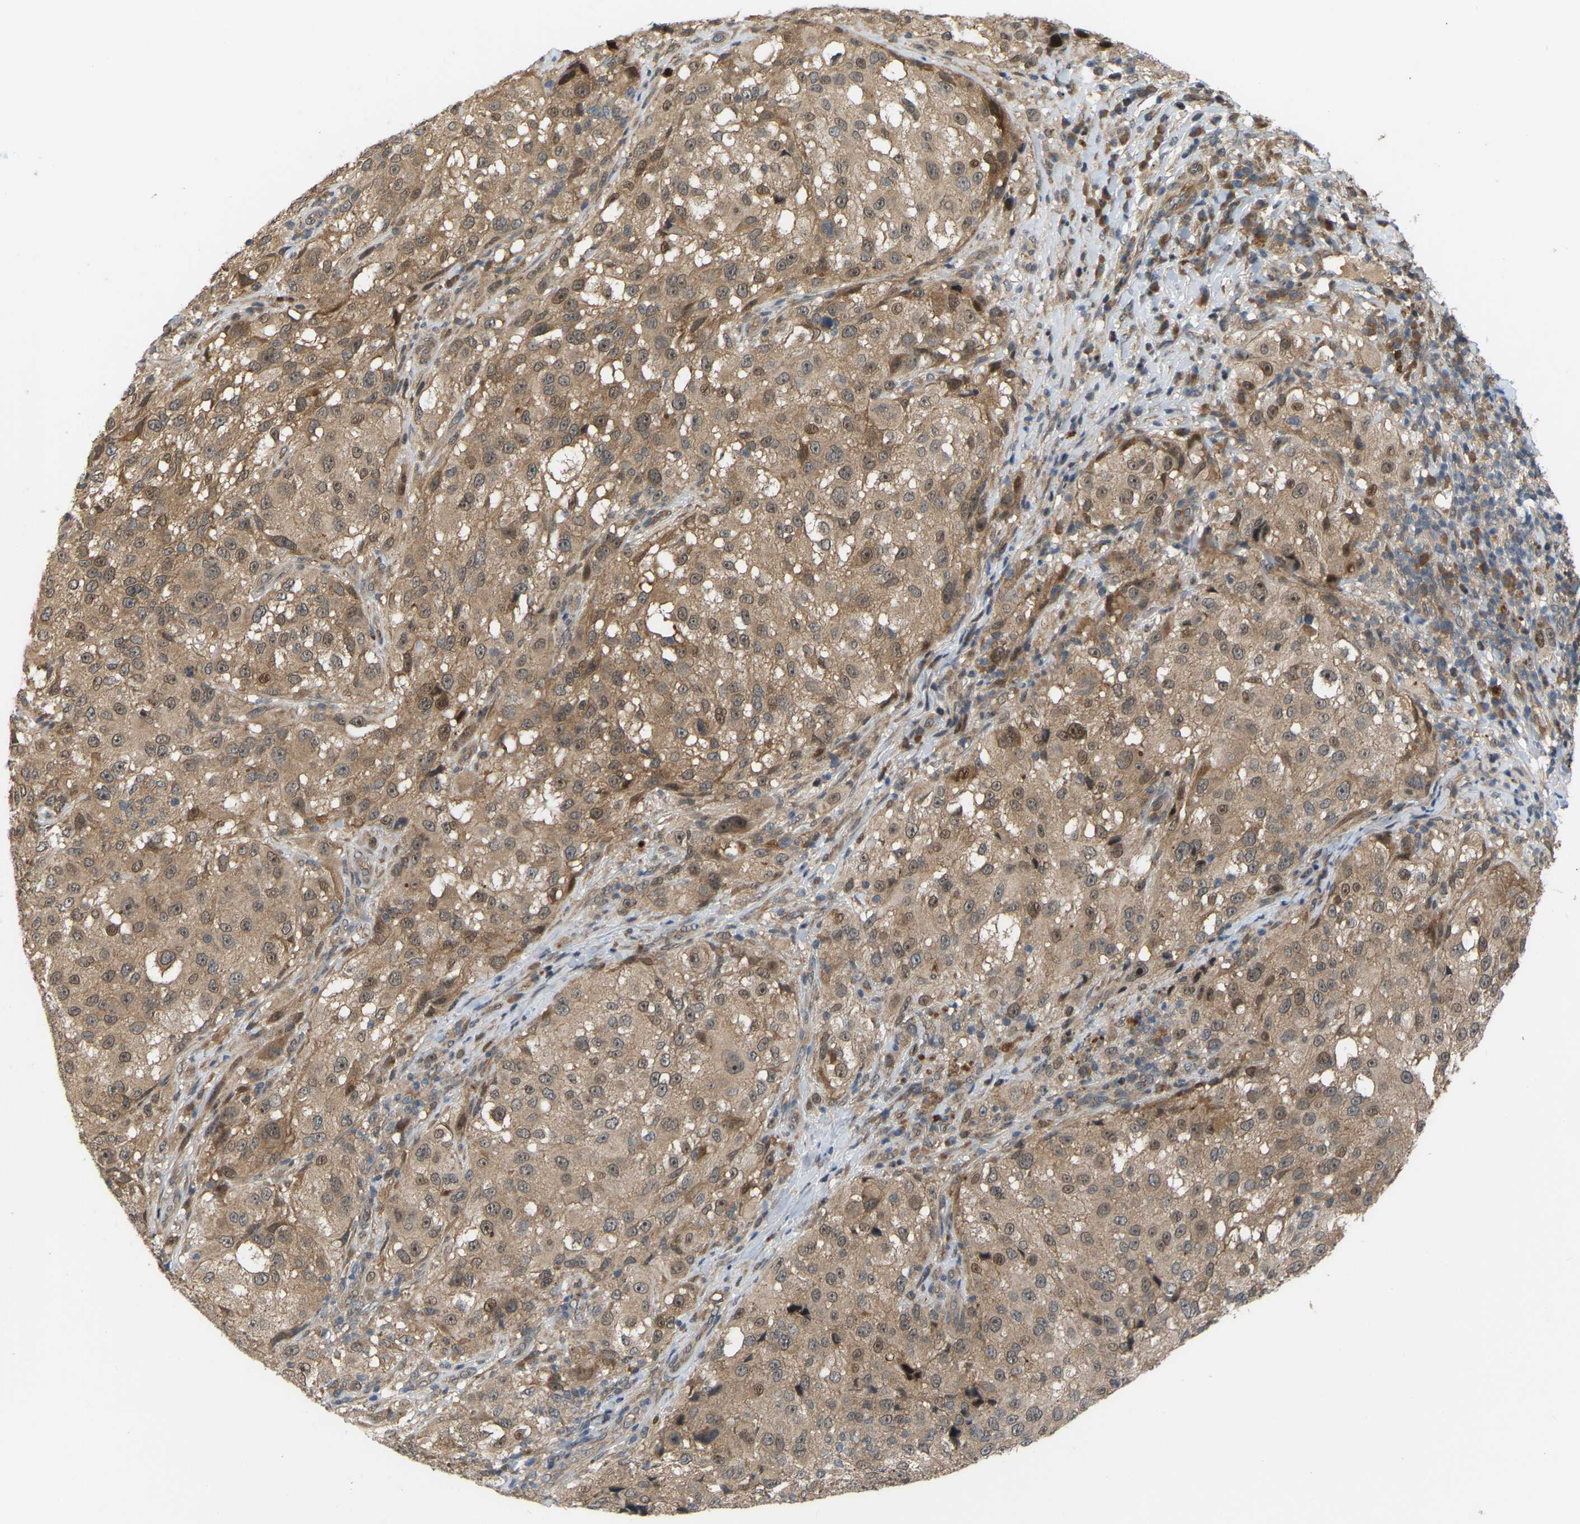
{"staining": {"intensity": "moderate", "quantity": ">75%", "location": "cytoplasmic/membranous"}, "tissue": "melanoma", "cell_type": "Tumor cells", "image_type": "cancer", "snomed": [{"axis": "morphology", "description": "Necrosis, NOS"}, {"axis": "morphology", "description": "Malignant melanoma, NOS"}, {"axis": "topography", "description": "Skin"}], "caption": "Malignant melanoma was stained to show a protein in brown. There is medium levels of moderate cytoplasmic/membranous positivity in approximately >75% of tumor cells. The staining was performed using DAB to visualize the protein expression in brown, while the nuclei were stained in blue with hematoxylin (Magnification: 20x).", "gene": "CROT", "patient": {"sex": "female", "age": 87}}